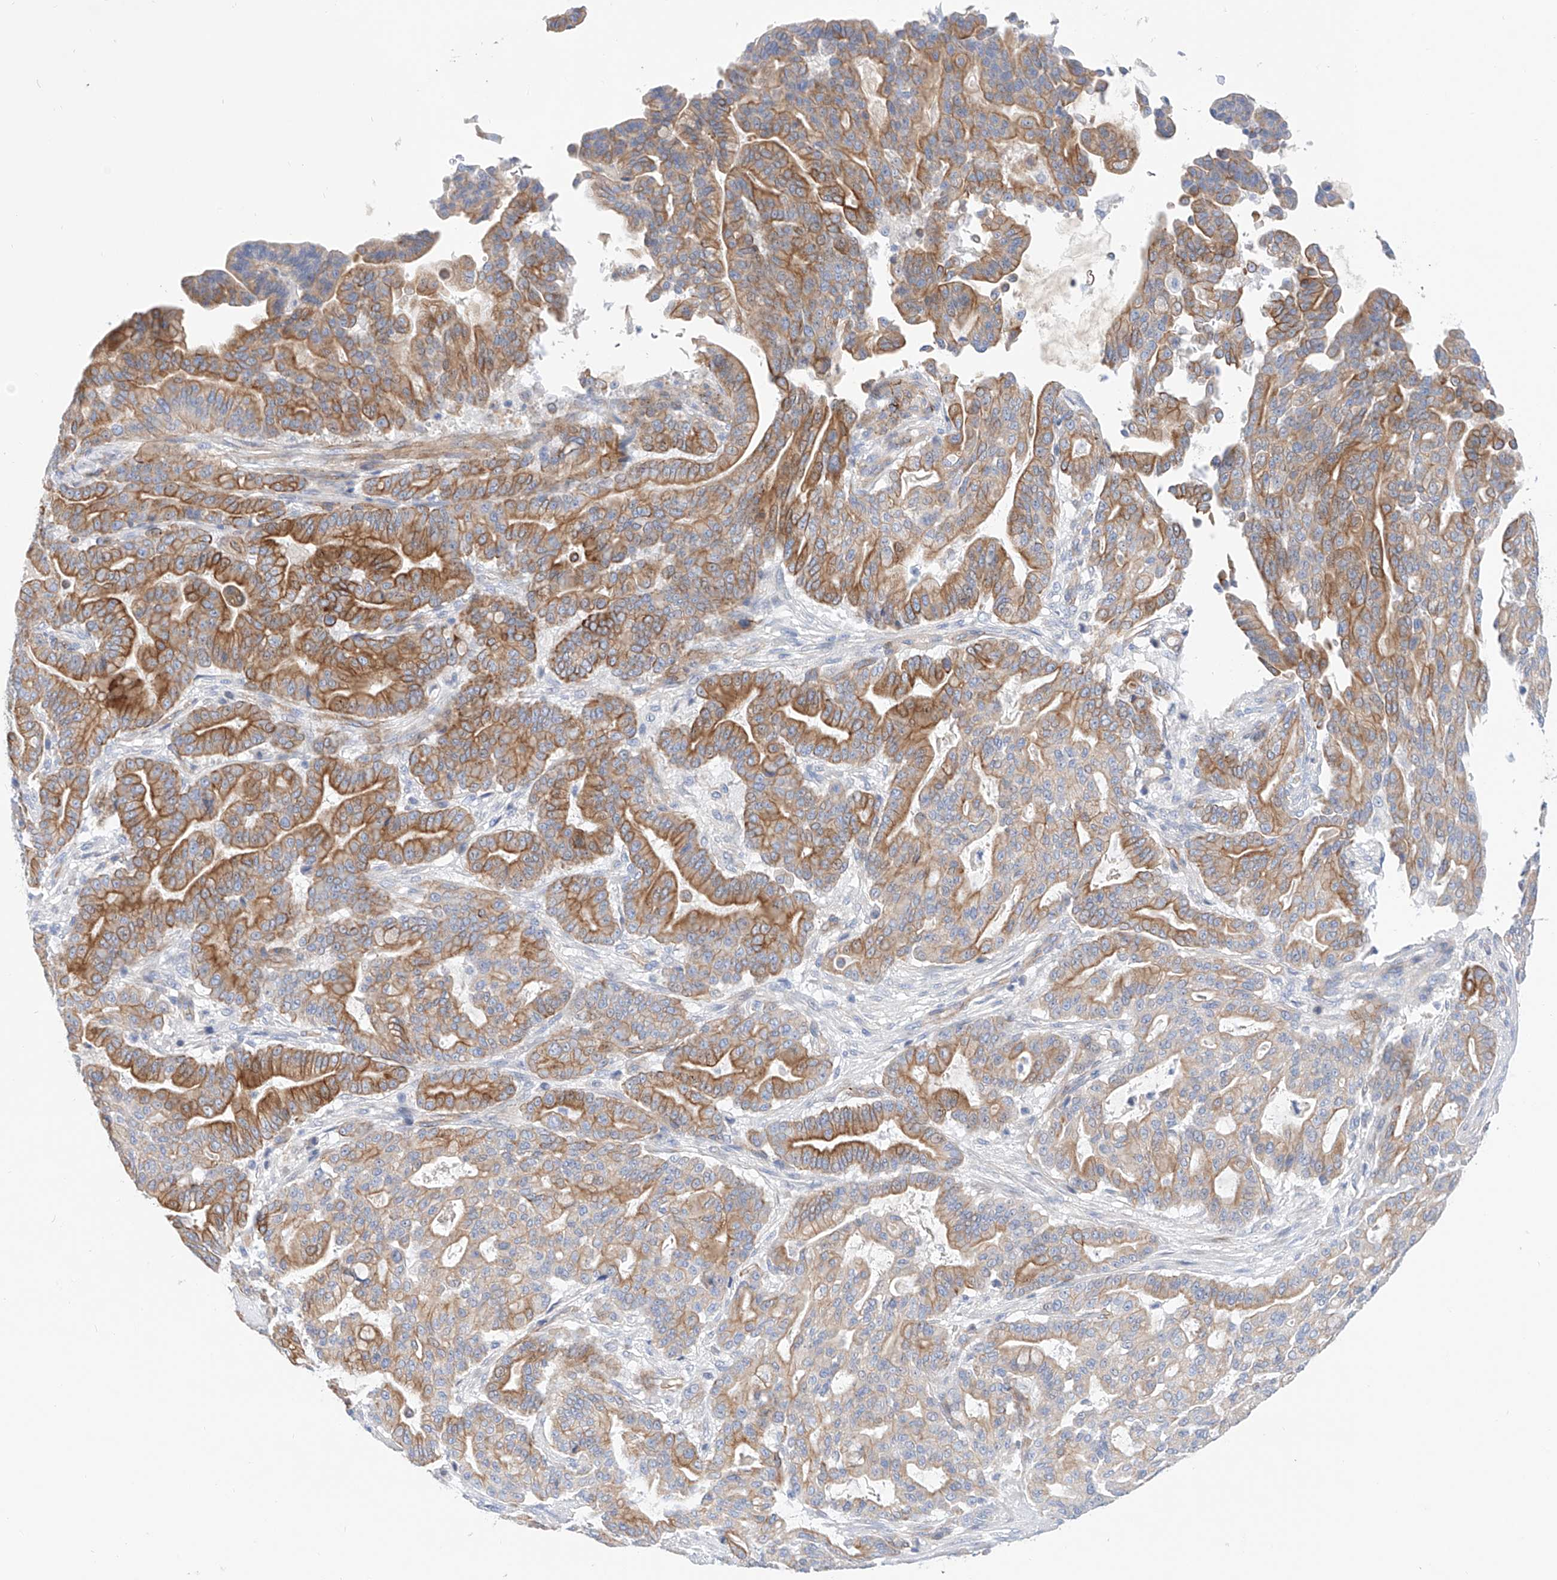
{"staining": {"intensity": "moderate", "quantity": "25%-75%", "location": "cytoplasmic/membranous"}, "tissue": "pancreatic cancer", "cell_type": "Tumor cells", "image_type": "cancer", "snomed": [{"axis": "morphology", "description": "Adenocarcinoma, NOS"}, {"axis": "topography", "description": "Pancreas"}], "caption": "High-magnification brightfield microscopy of pancreatic adenocarcinoma stained with DAB (brown) and counterstained with hematoxylin (blue). tumor cells exhibit moderate cytoplasmic/membranous positivity is present in approximately25%-75% of cells.", "gene": "SBSPON", "patient": {"sex": "male", "age": 63}}